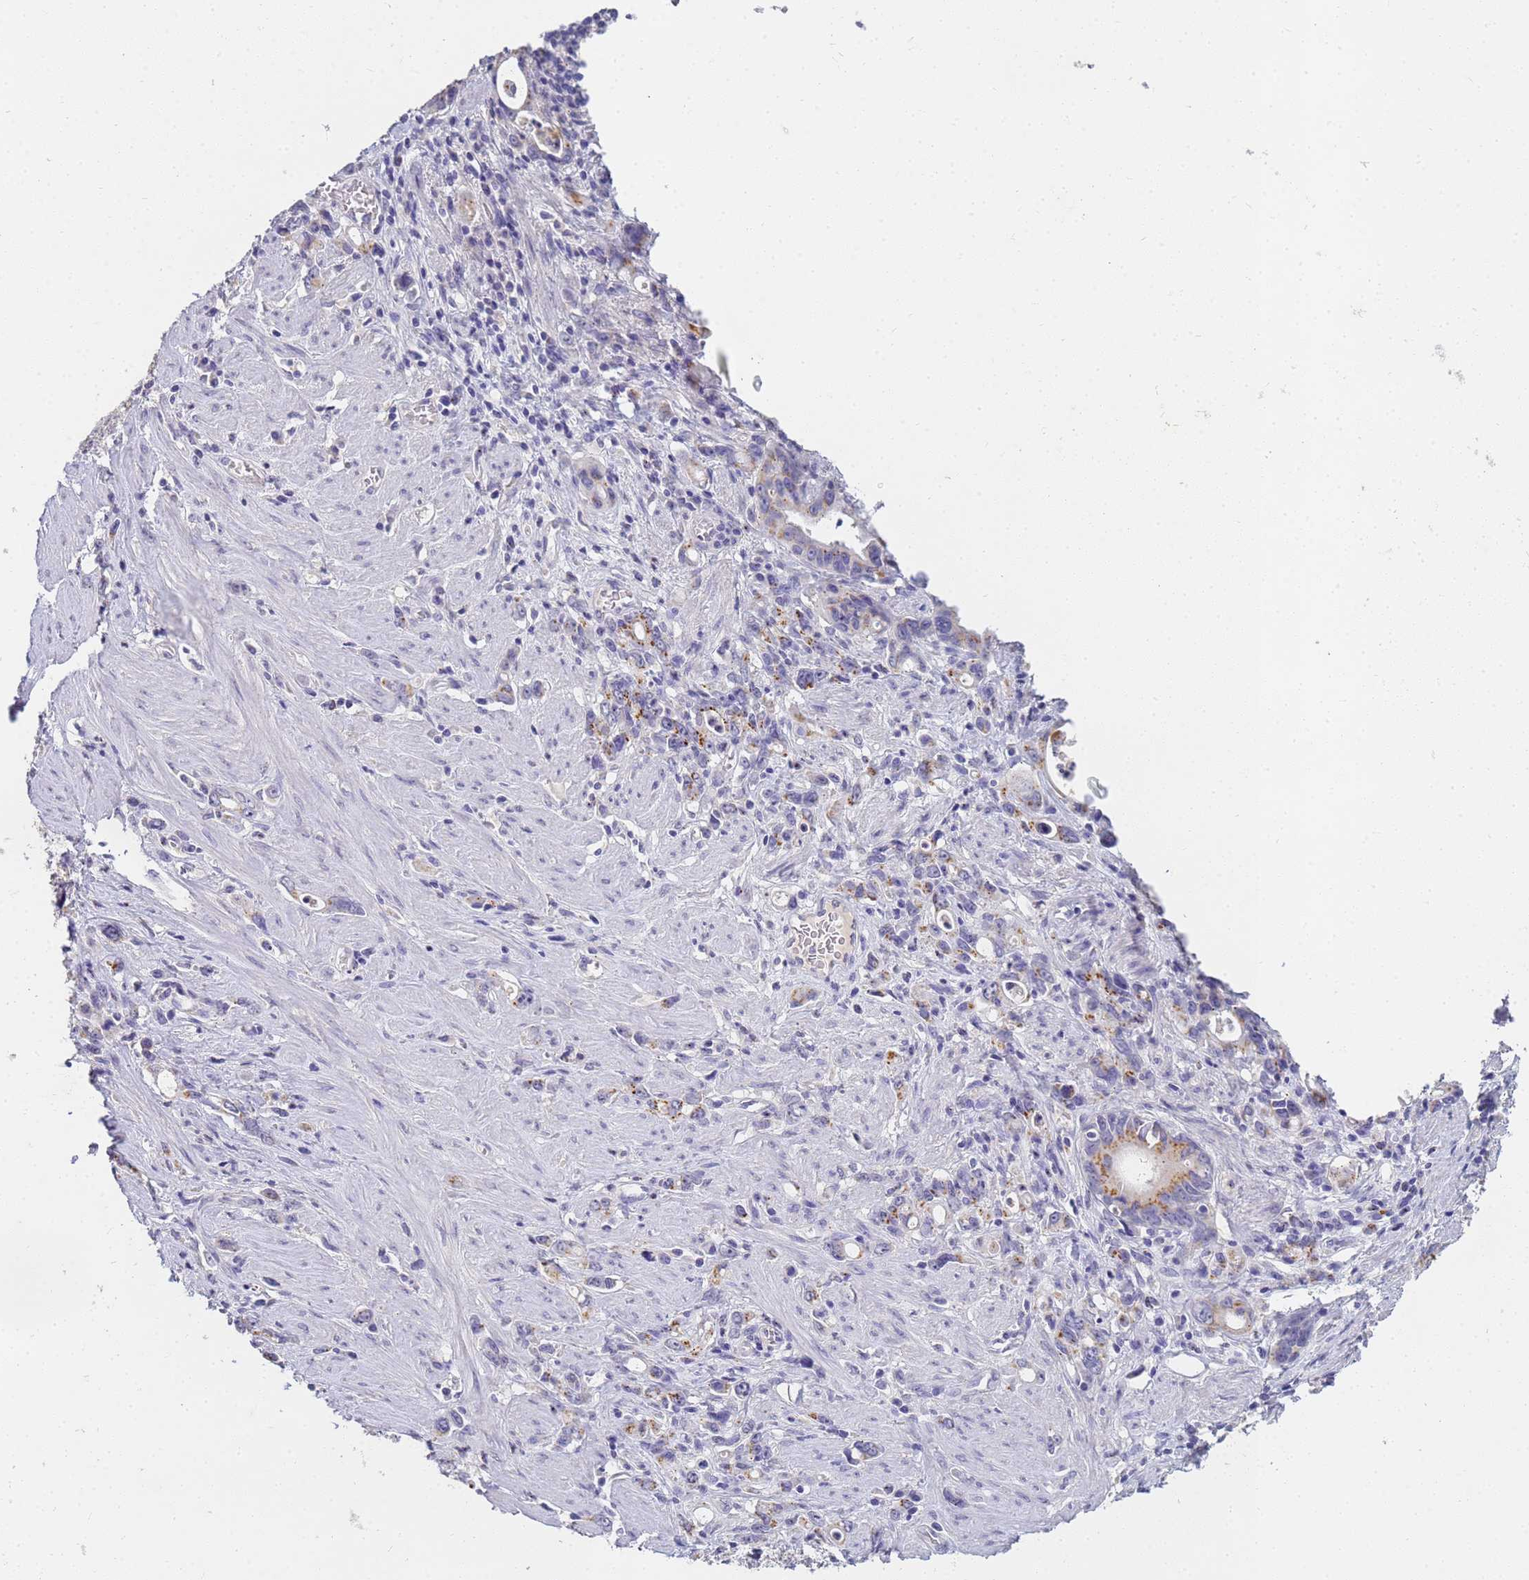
{"staining": {"intensity": "moderate", "quantity": "25%-75%", "location": "cytoplasmic/membranous"}, "tissue": "stomach cancer", "cell_type": "Tumor cells", "image_type": "cancer", "snomed": [{"axis": "morphology", "description": "Adenocarcinoma, NOS"}, {"axis": "topography", "description": "Stomach, lower"}], "caption": "IHC of human stomach adenocarcinoma exhibits medium levels of moderate cytoplasmic/membranous positivity in about 25%-75% of tumor cells.", "gene": "B3GNT8", "patient": {"sex": "female", "age": 43}}